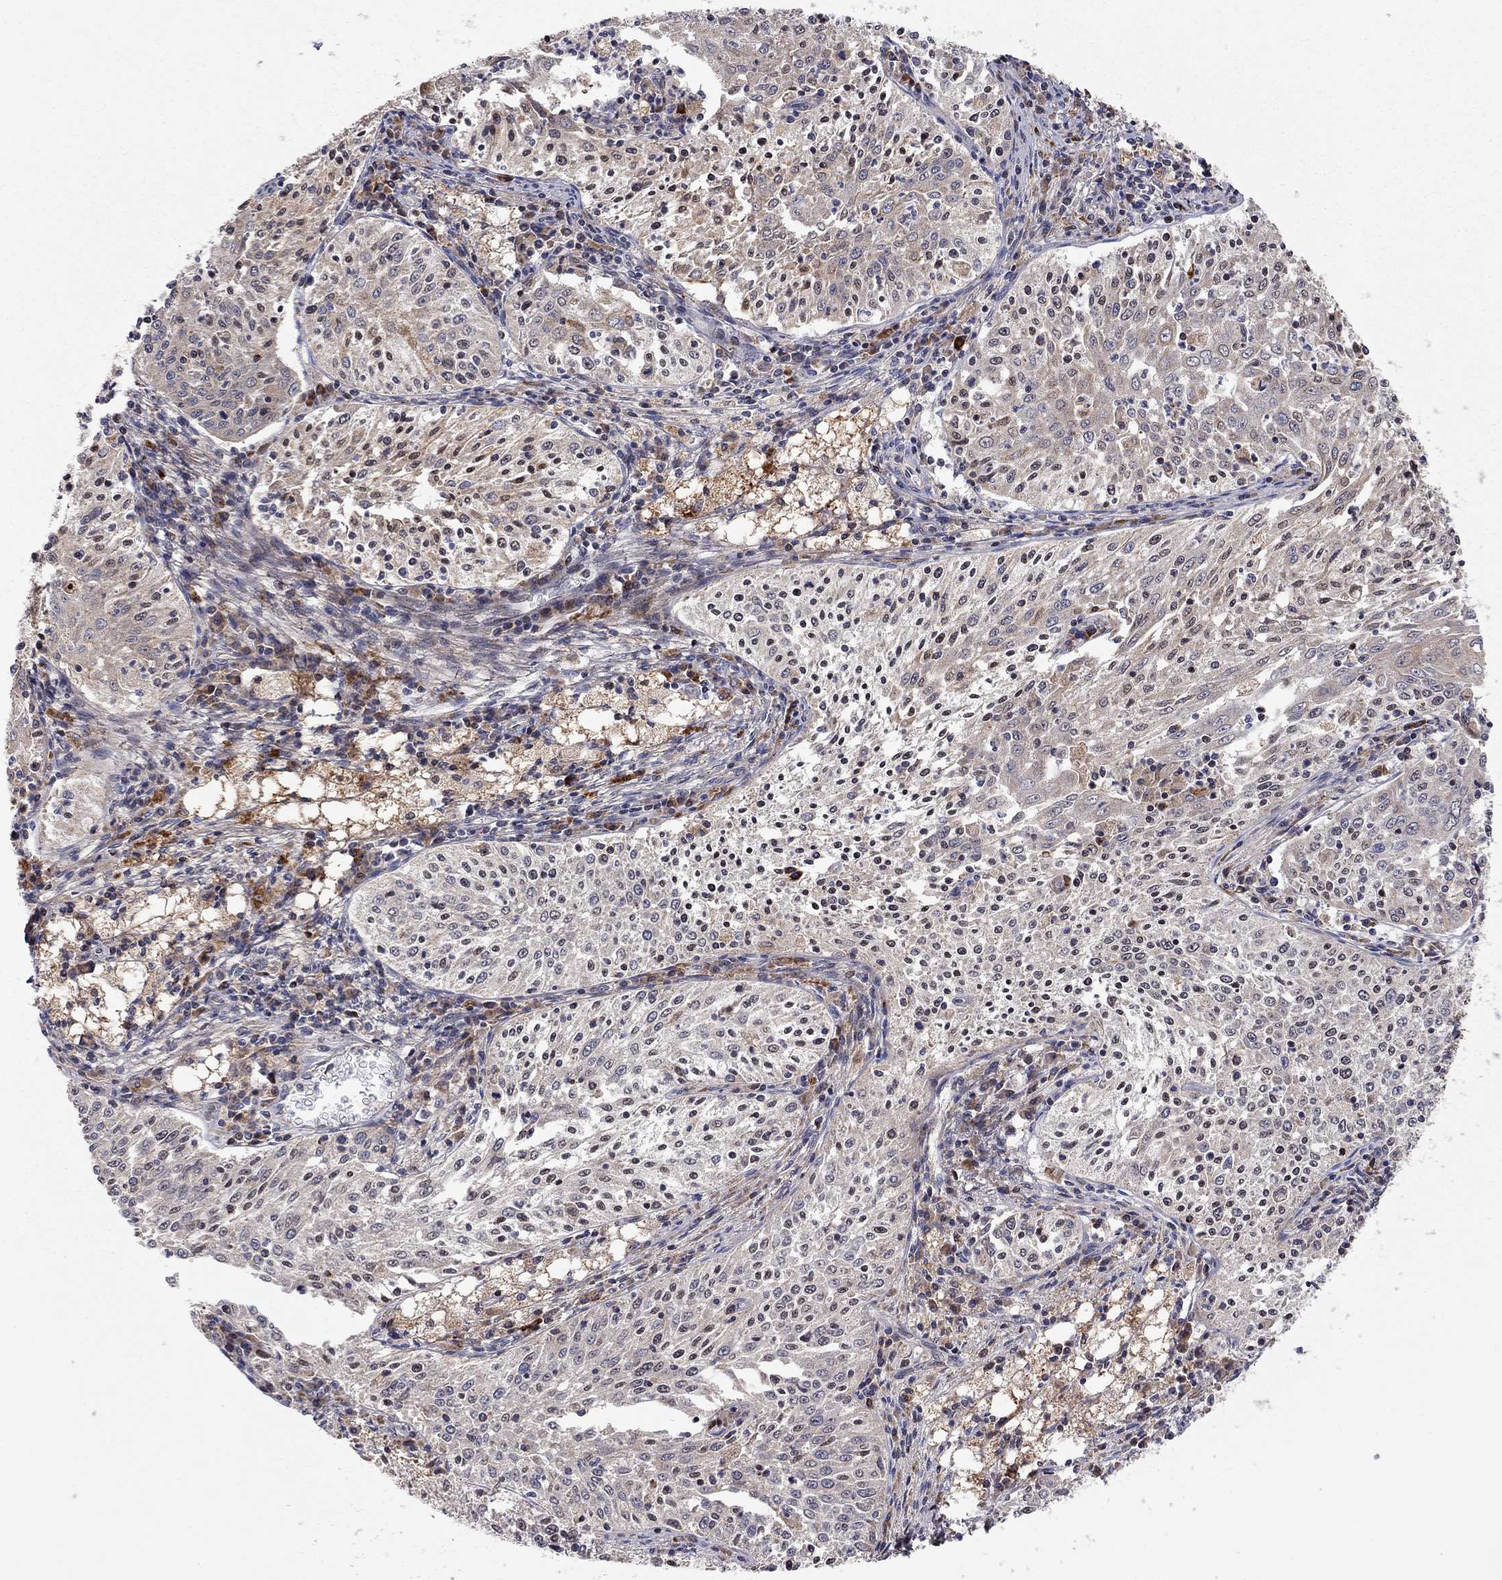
{"staining": {"intensity": "weak", "quantity": "25%-75%", "location": "cytoplasmic/membranous"}, "tissue": "cervical cancer", "cell_type": "Tumor cells", "image_type": "cancer", "snomed": [{"axis": "morphology", "description": "Squamous cell carcinoma, NOS"}, {"axis": "topography", "description": "Cervix"}], "caption": "Cervical cancer (squamous cell carcinoma) tissue displays weak cytoplasmic/membranous positivity in approximately 25%-75% of tumor cells, visualized by immunohistochemistry. Nuclei are stained in blue.", "gene": "IDS", "patient": {"sex": "female", "age": 41}}